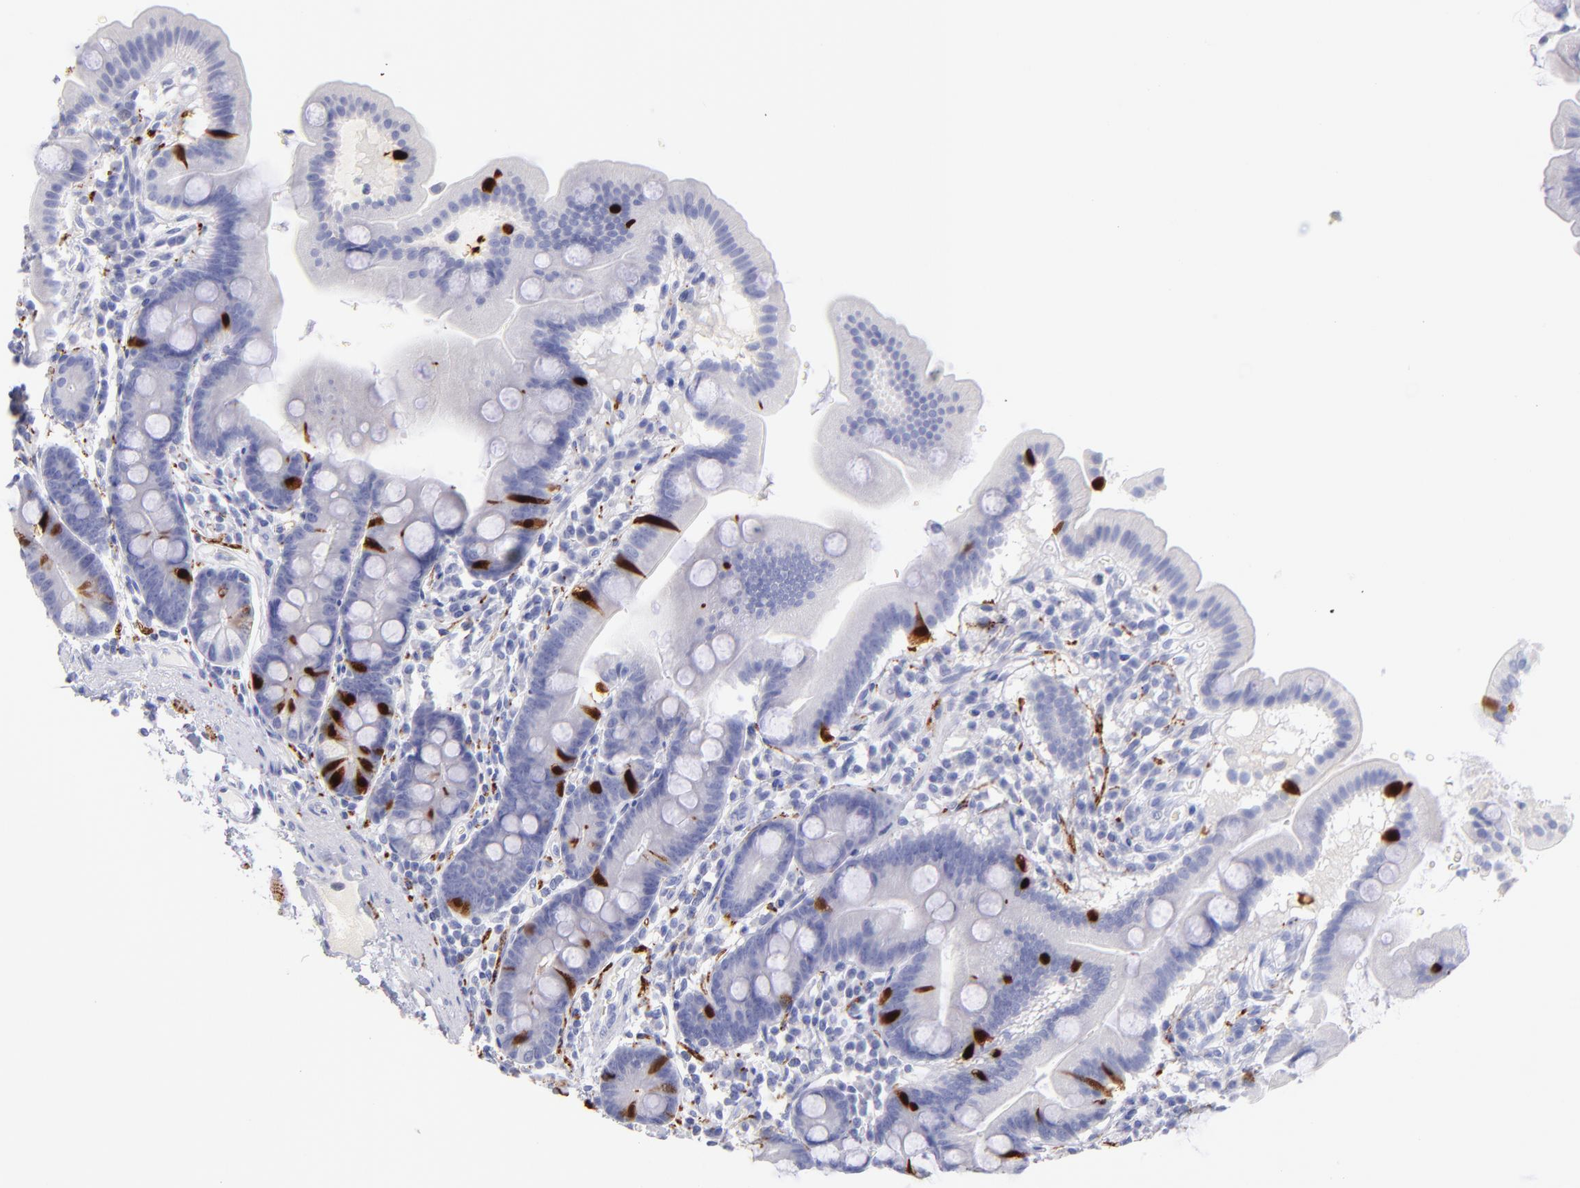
{"staining": {"intensity": "strong", "quantity": "<25%", "location": "cytoplasmic/membranous,nuclear"}, "tissue": "duodenum", "cell_type": "Glandular cells", "image_type": "normal", "snomed": [{"axis": "morphology", "description": "Normal tissue, NOS"}, {"axis": "topography", "description": "Duodenum"}], "caption": "Immunohistochemistry (IHC) staining of benign duodenum, which reveals medium levels of strong cytoplasmic/membranous,nuclear positivity in about <25% of glandular cells indicating strong cytoplasmic/membranous,nuclear protein staining. The staining was performed using DAB (3,3'-diaminobenzidine) (brown) for protein detection and nuclei were counterstained in hematoxylin (blue).", "gene": "SCGN", "patient": {"sex": "male", "age": 50}}